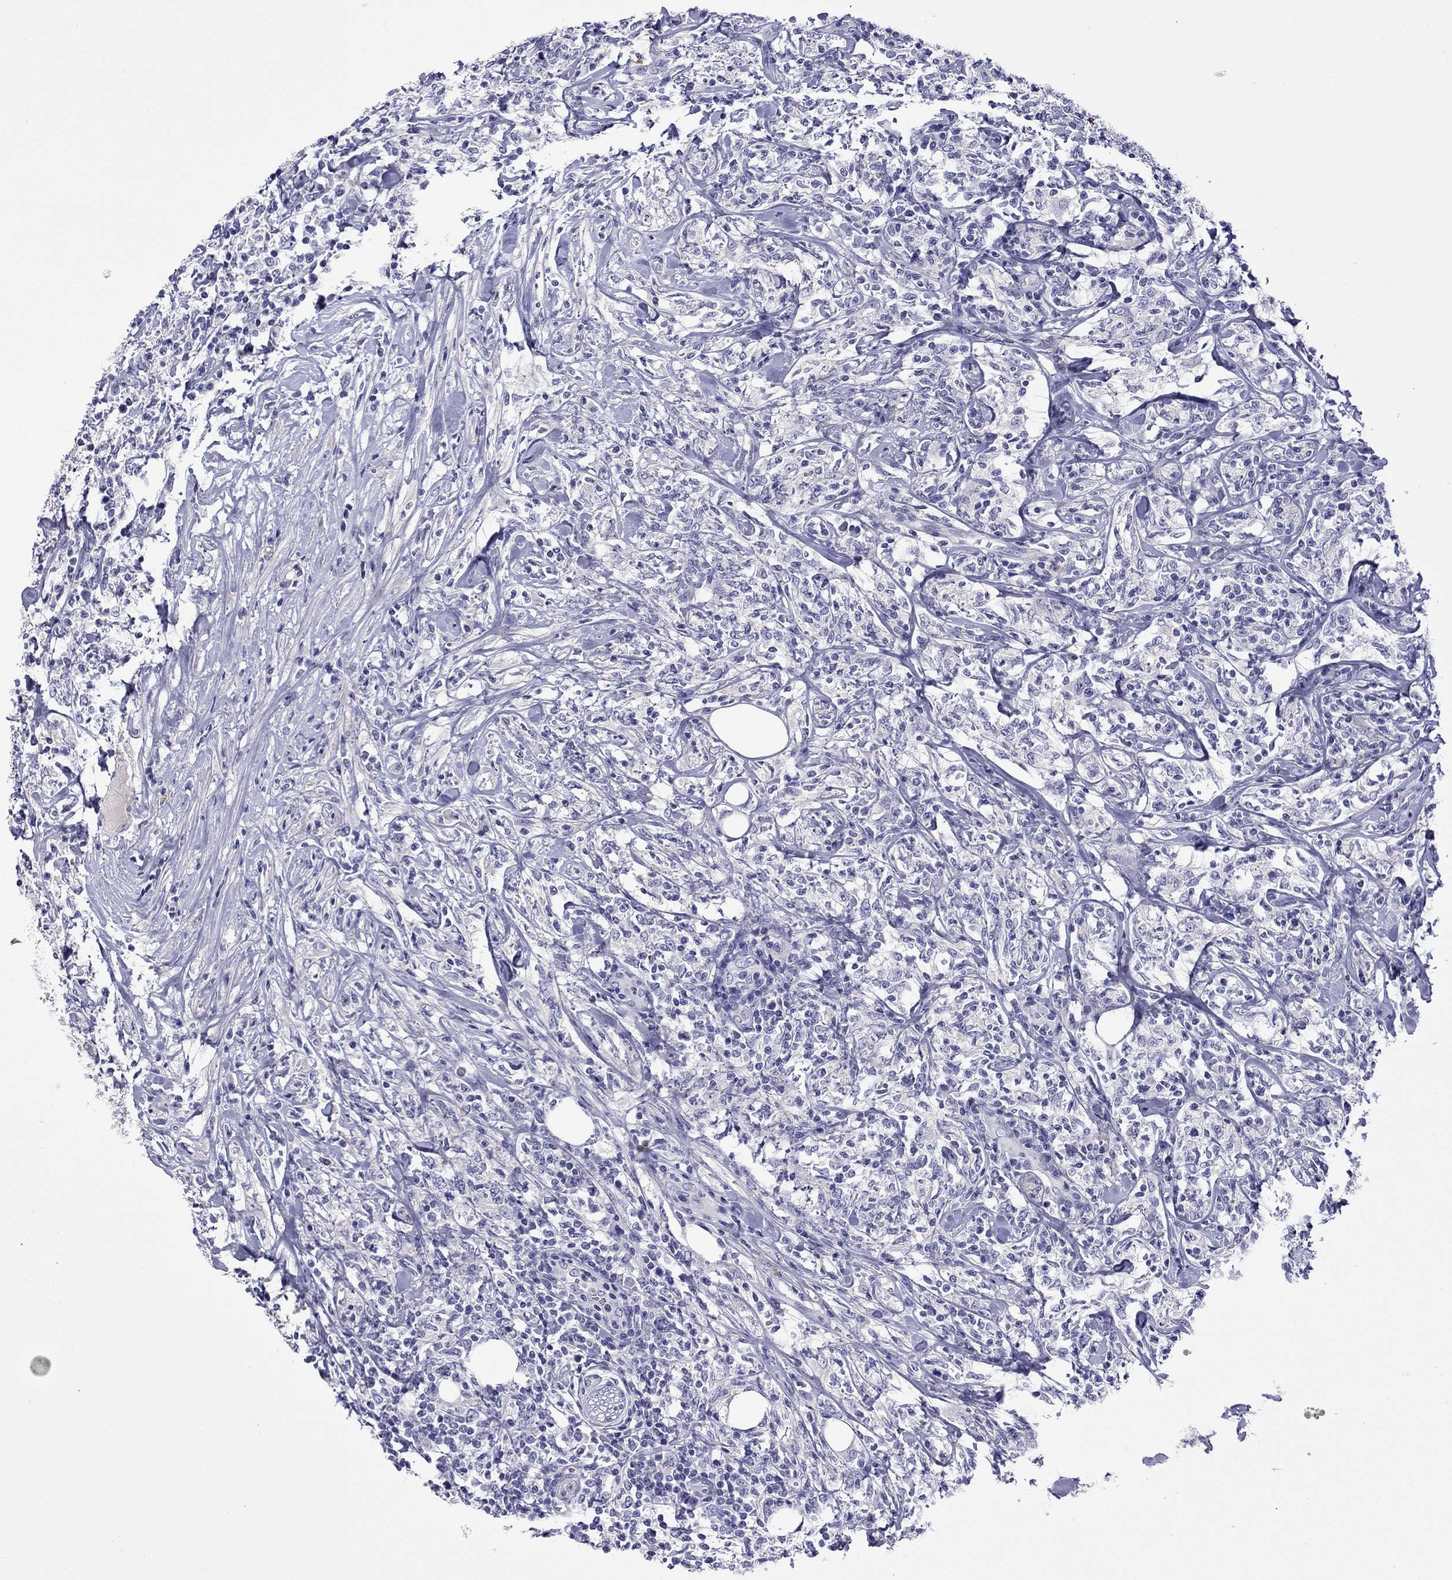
{"staining": {"intensity": "negative", "quantity": "none", "location": "none"}, "tissue": "lymphoma", "cell_type": "Tumor cells", "image_type": "cancer", "snomed": [{"axis": "morphology", "description": "Malignant lymphoma, non-Hodgkin's type, High grade"}, {"axis": "topography", "description": "Lymph node"}], "caption": "High magnification brightfield microscopy of high-grade malignant lymphoma, non-Hodgkin's type stained with DAB (3,3'-diaminobenzidine) (brown) and counterstained with hematoxylin (blue): tumor cells show no significant positivity.", "gene": "STAR", "patient": {"sex": "female", "age": 84}}